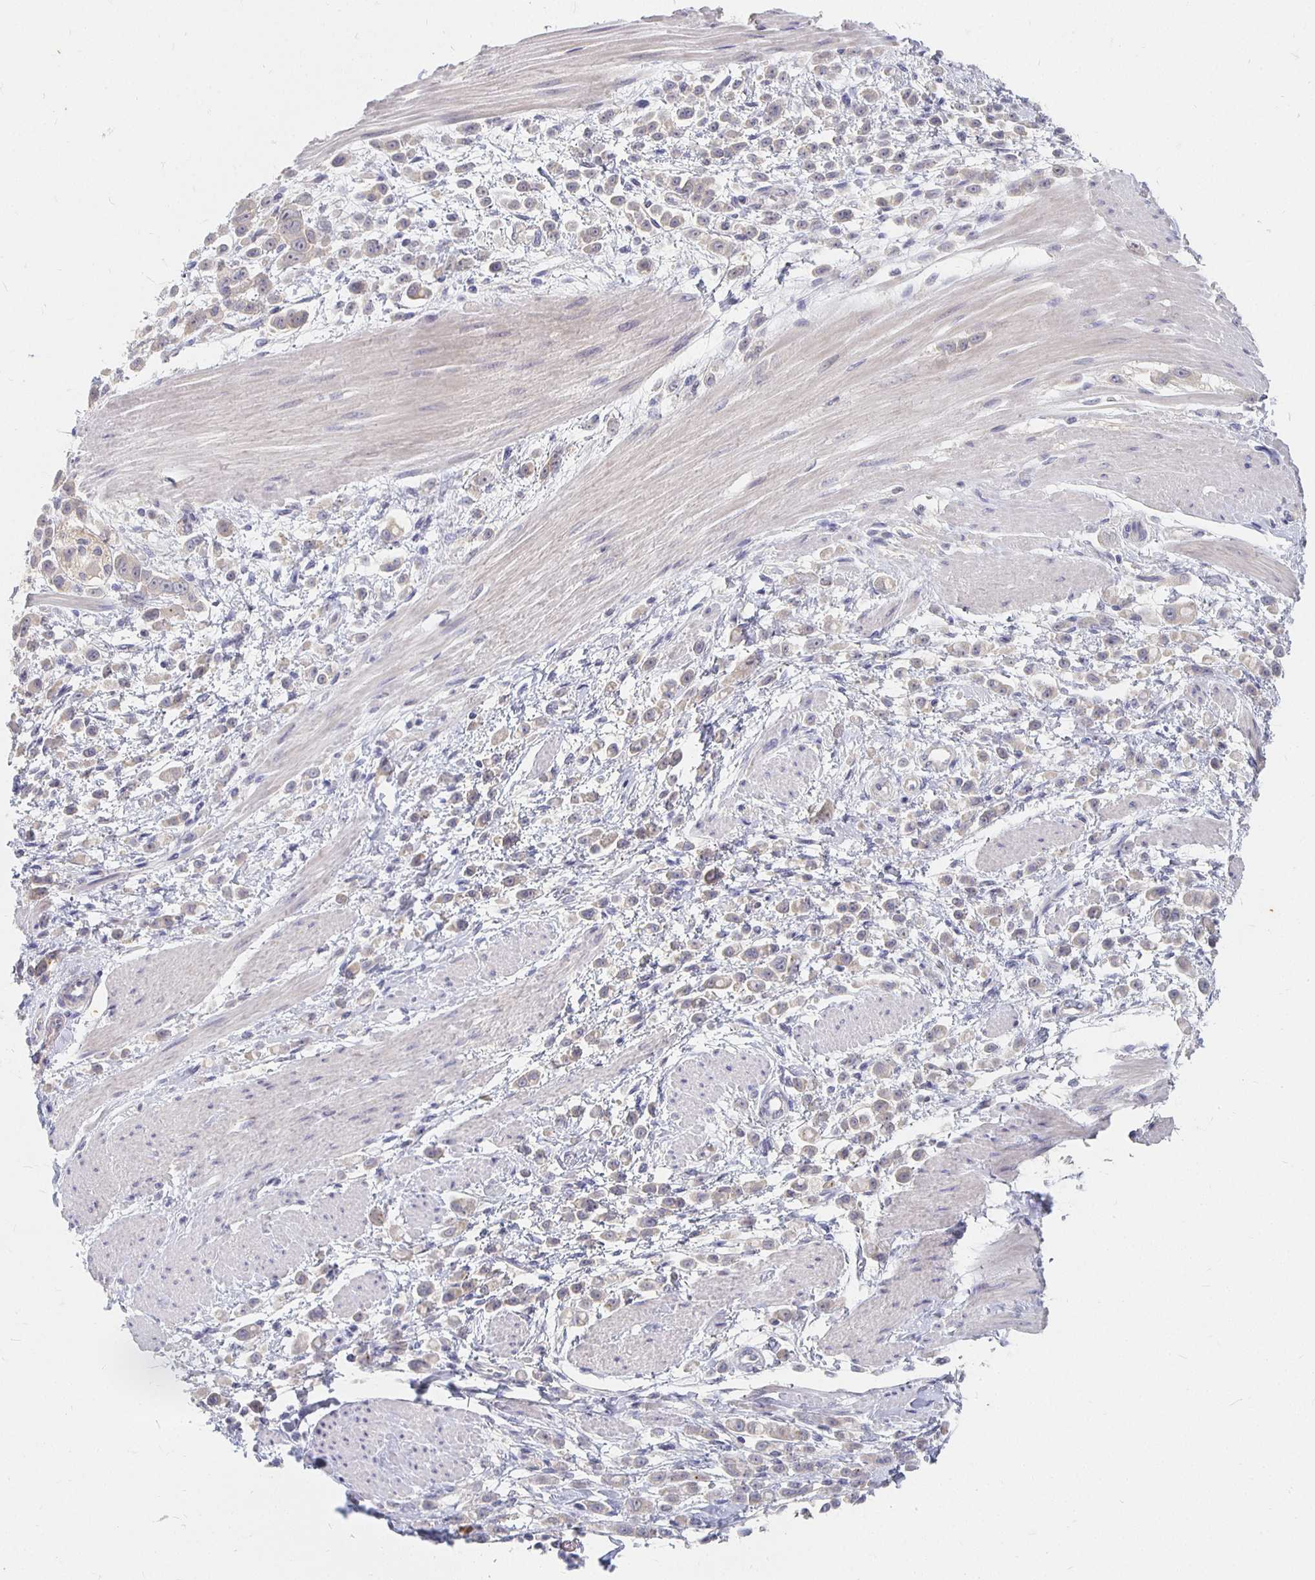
{"staining": {"intensity": "weak", "quantity": ">75%", "location": "cytoplasmic/membranous"}, "tissue": "pancreatic cancer", "cell_type": "Tumor cells", "image_type": "cancer", "snomed": [{"axis": "morphology", "description": "Normal tissue, NOS"}, {"axis": "morphology", "description": "Adenocarcinoma, NOS"}, {"axis": "topography", "description": "Pancreas"}], "caption": "This is a histology image of IHC staining of adenocarcinoma (pancreatic), which shows weak positivity in the cytoplasmic/membranous of tumor cells.", "gene": "FKRP", "patient": {"sex": "female", "age": 64}}